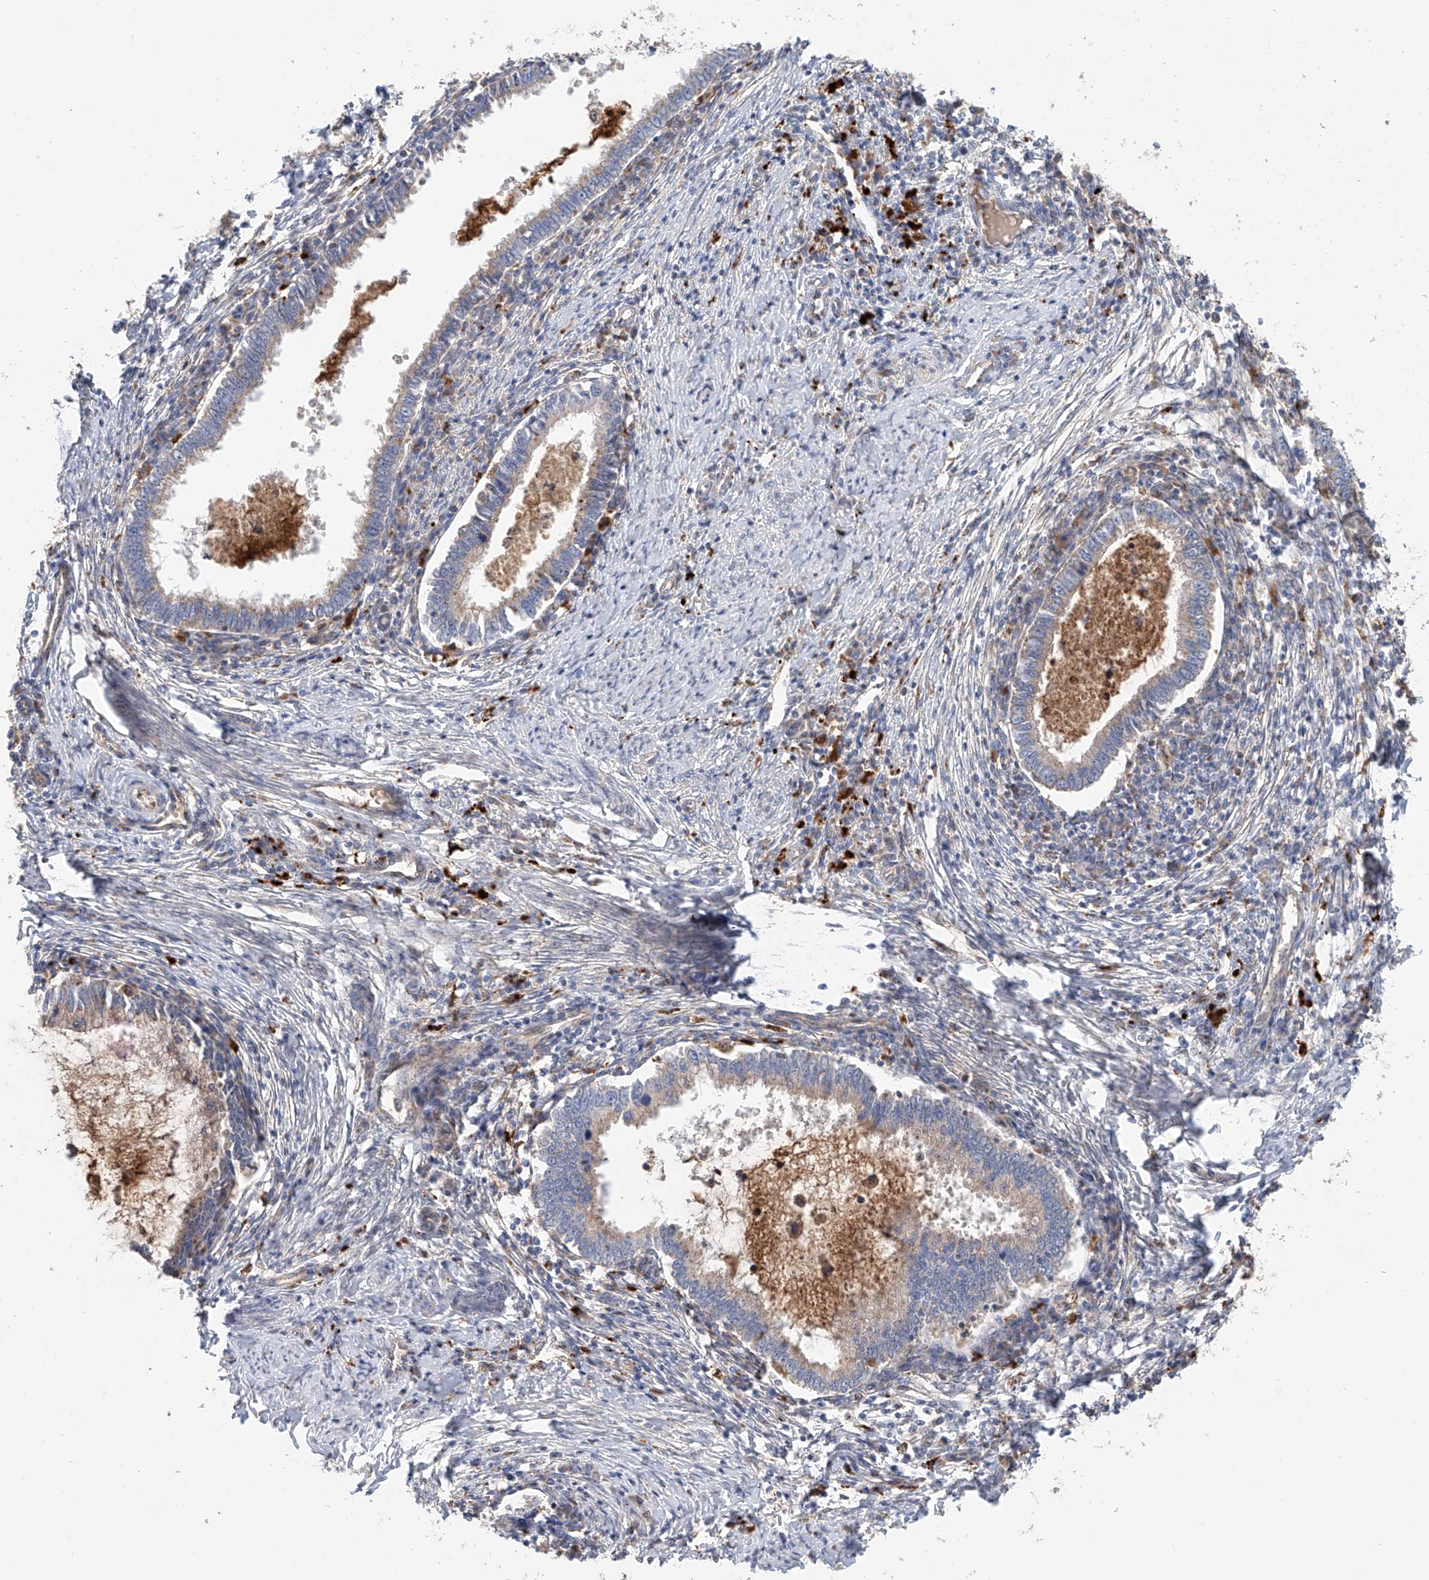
{"staining": {"intensity": "weak", "quantity": "25%-75%", "location": "cytoplasmic/membranous"}, "tissue": "cervical cancer", "cell_type": "Tumor cells", "image_type": "cancer", "snomed": [{"axis": "morphology", "description": "Adenocarcinoma, NOS"}, {"axis": "topography", "description": "Cervix"}], "caption": "About 25%-75% of tumor cells in cervical cancer (adenocarcinoma) display weak cytoplasmic/membranous protein staining as visualized by brown immunohistochemical staining.", "gene": "HGSNAT", "patient": {"sex": "female", "age": 36}}